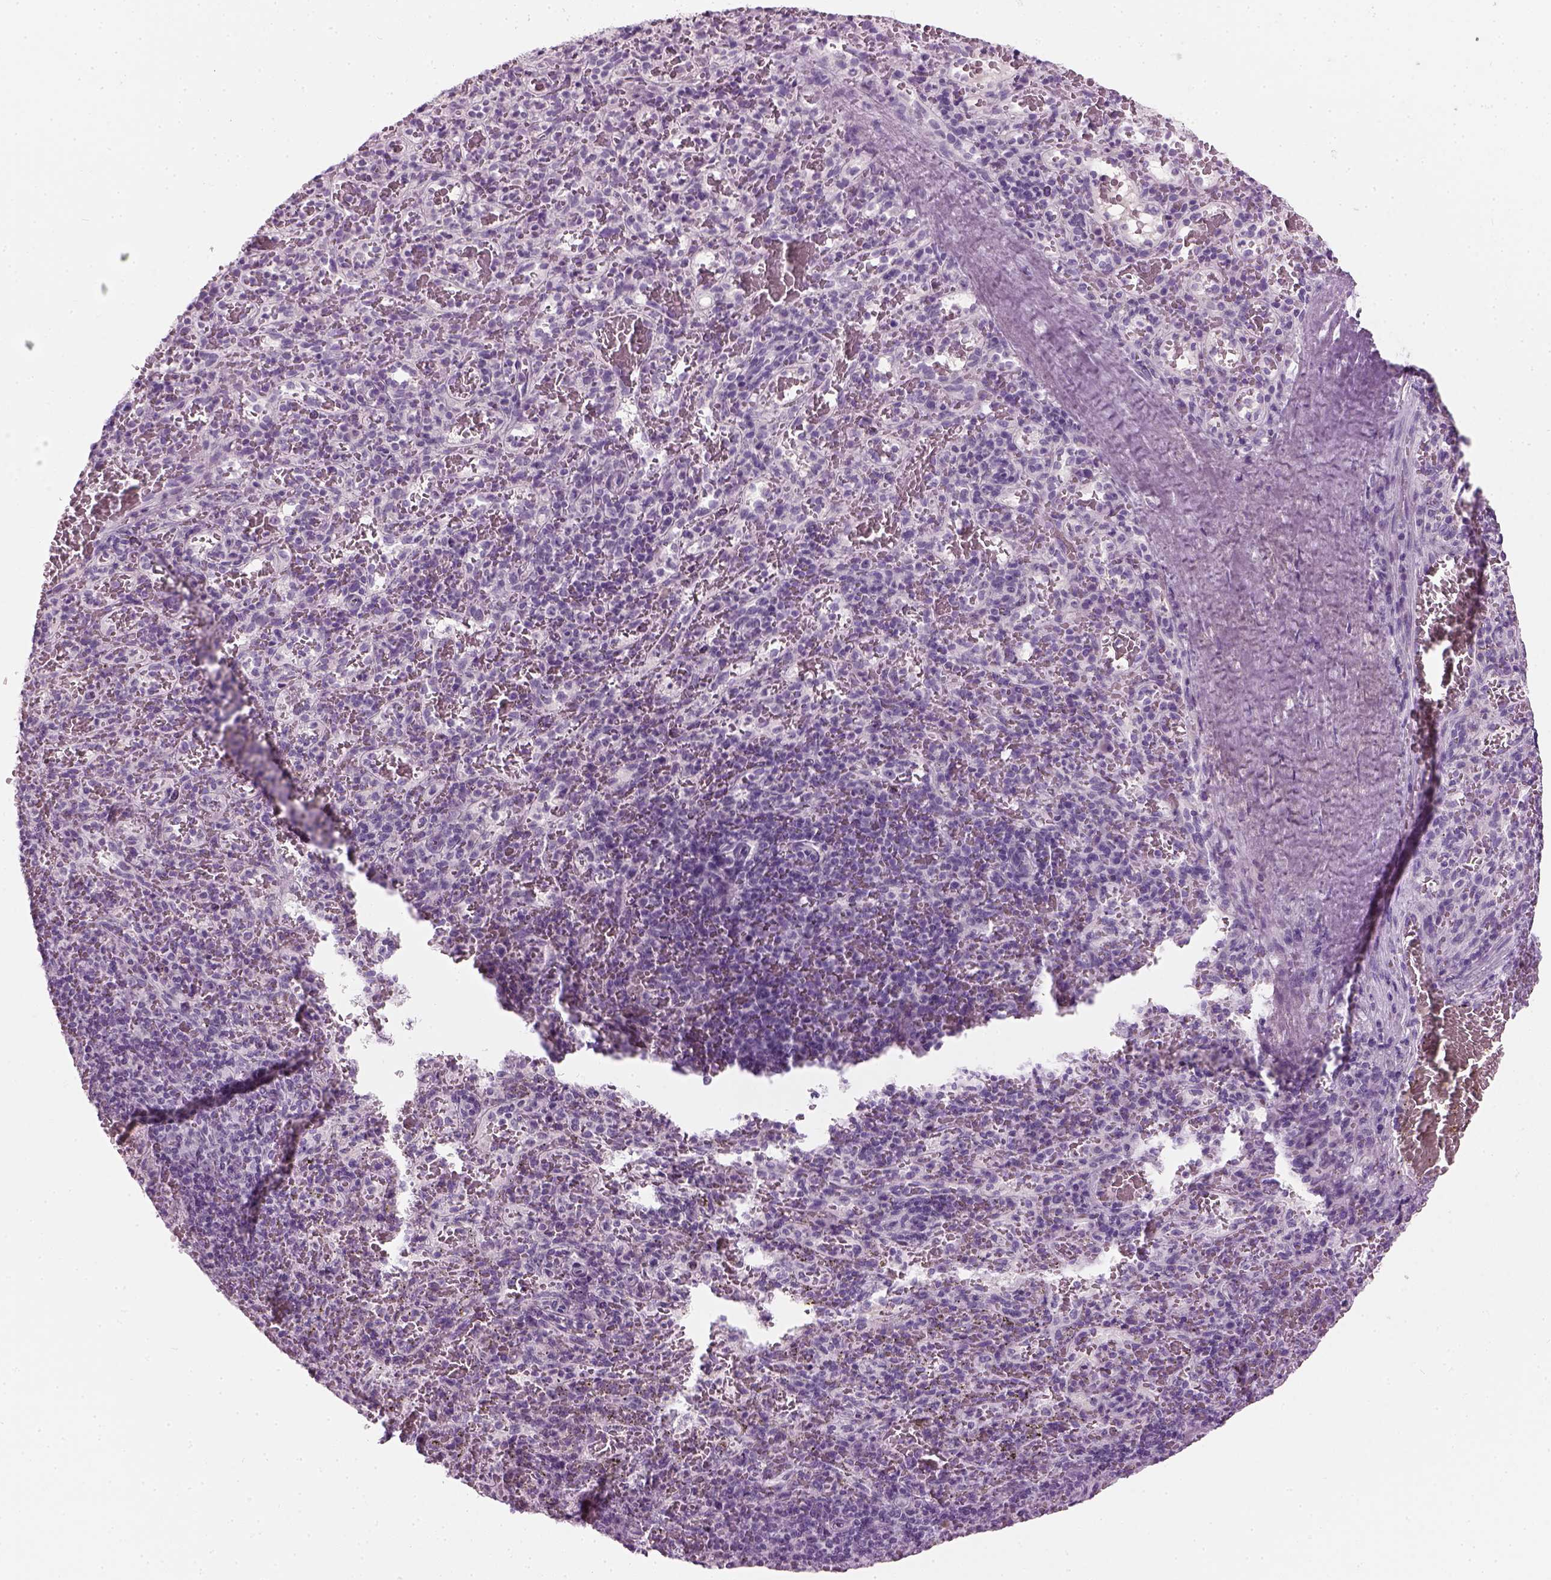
{"staining": {"intensity": "negative", "quantity": "none", "location": "none"}, "tissue": "spleen", "cell_type": "Cells in red pulp", "image_type": "normal", "snomed": [{"axis": "morphology", "description": "Normal tissue, NOS"}, {"axis": "topography", "description": "Spleen"}], "caption": "The image exhibits no staining of cells in red pulp in normal spleen.", "gene": "TH", "patient": {"sex": "male", "age": 57}}